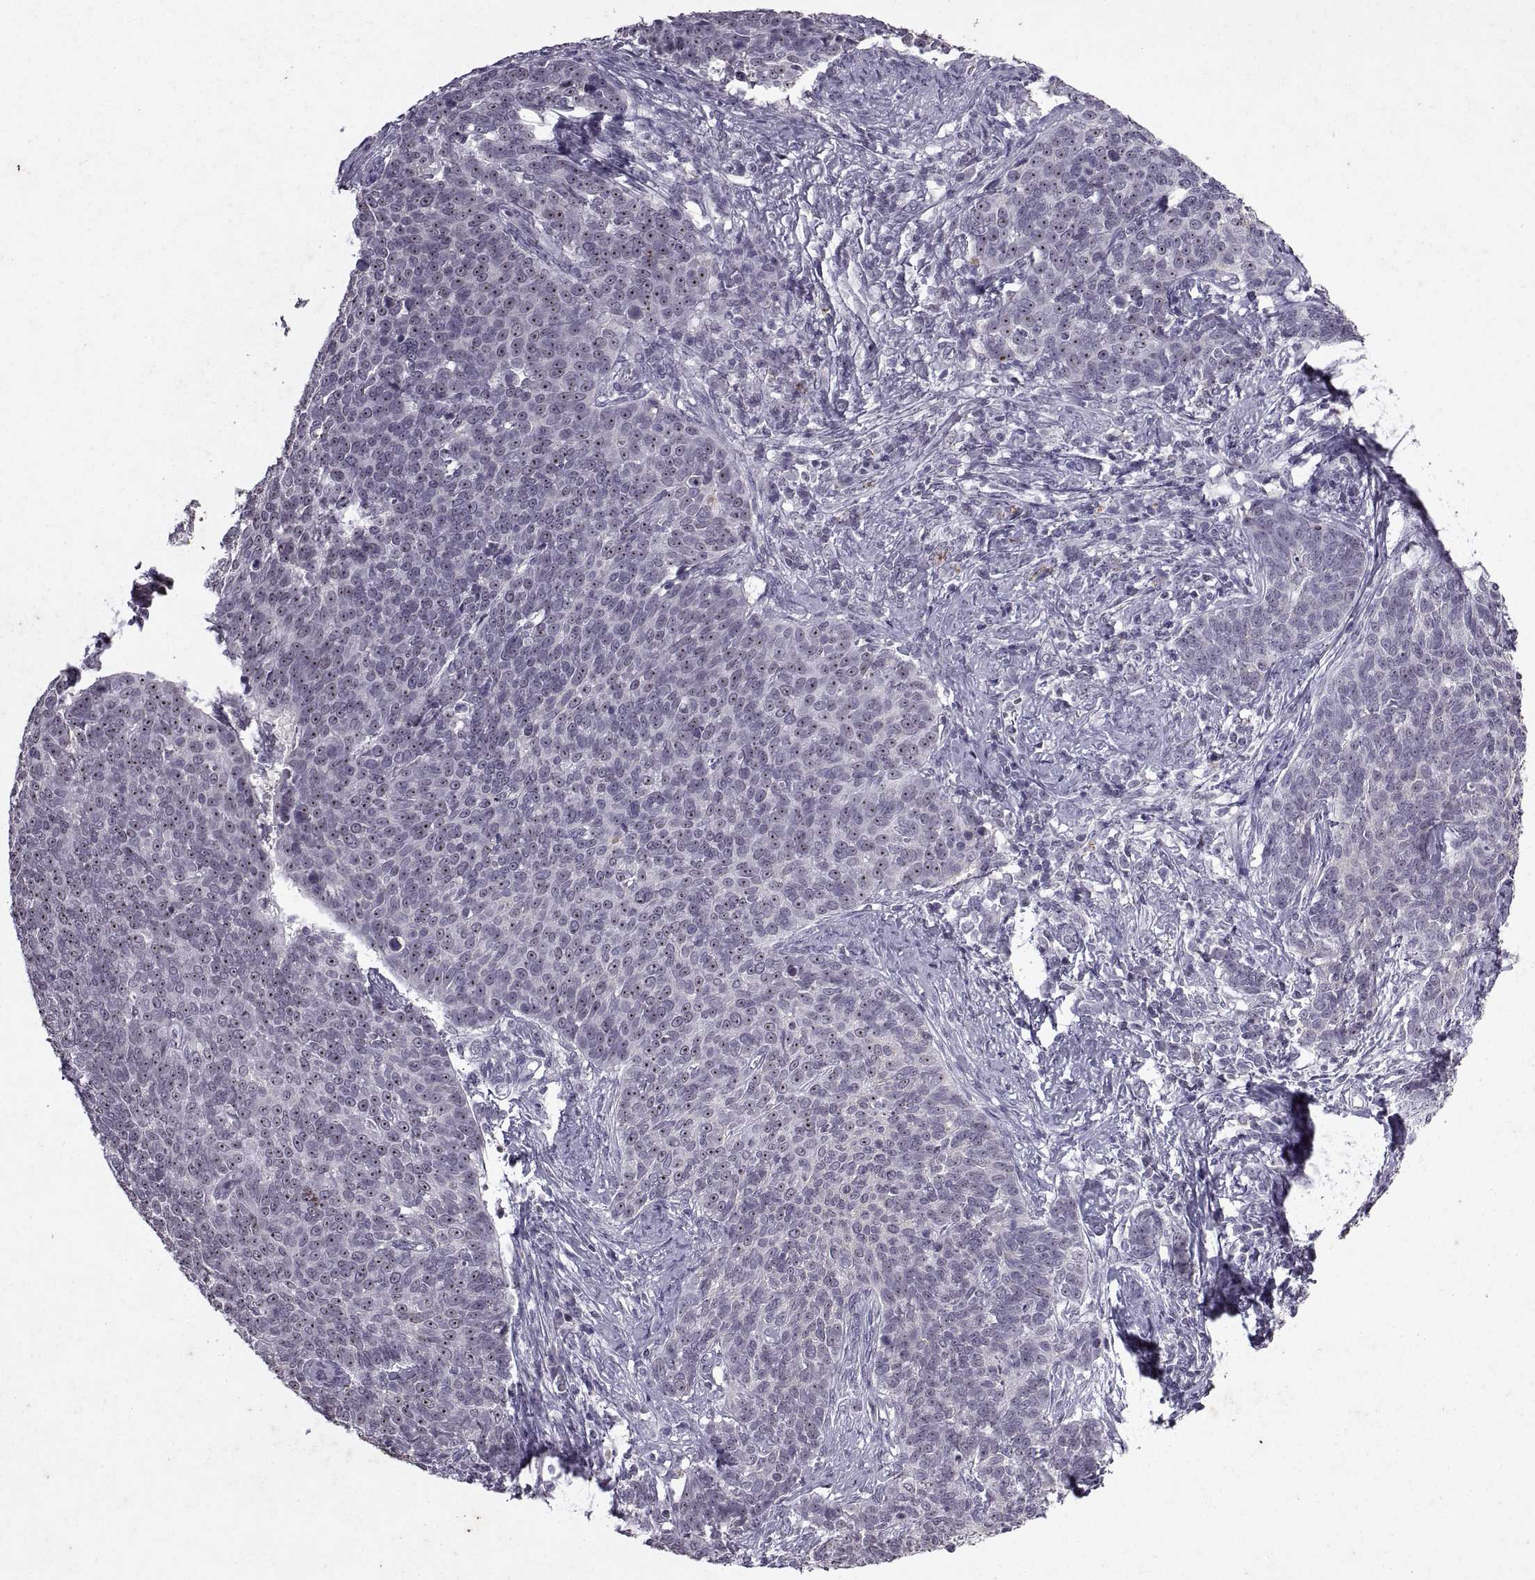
{"staining": {"intensity": "moderate", "quantity": "25%-75%", "location": "nuclear"}, "tissue": "cervical cancer", "cell_type": "Tumor cells", "image_type": "cancer", "snomed": [{"axis": "morphology", "description": "Squamous cell carcinoma, NOS"}, {"axis": "topography", "description": "Cervix"}], "caption": "Protein expression analysis of squamous cell carcinoma (cervical) shows moderate nuclear staining in approximately 25%-75% of tumor cells.", "gene": "SINHCAF", "patient": {"sex": "female", "age": 39}}